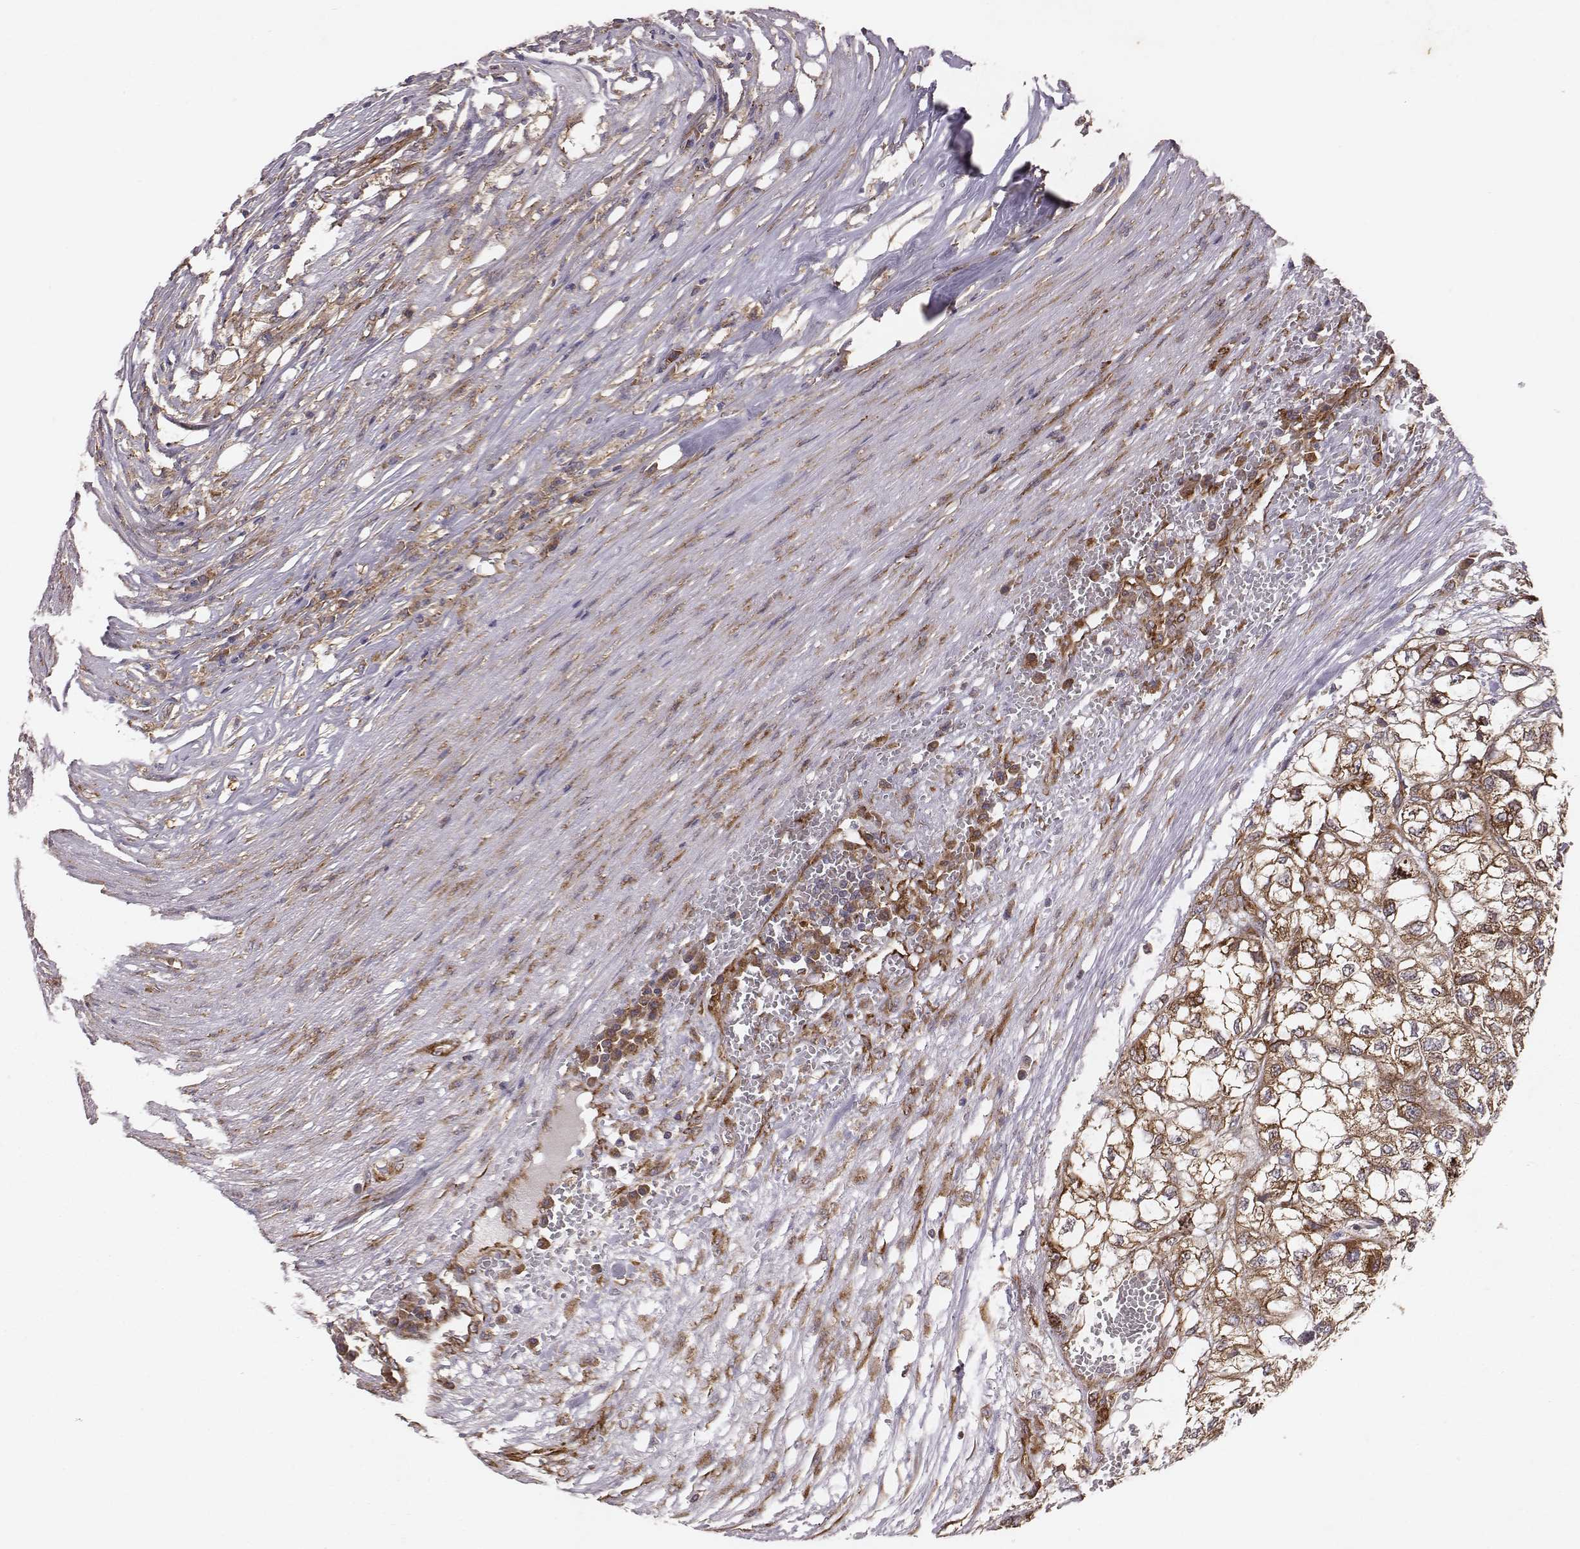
{"staining": {"intensity": "moderate", "quantity": ">75%", "location": "cytoplasmic/membranous"}, "tissue": "renal cancer", "cell_type": "Tumor cells", "image_type": "cancer", "snomed": [{"axis": "morphology", "description": "Adenocarcinoma, NOS"}, {"axis": "topography", "description": "Kidney"}], "caption": "Renal cancer (adenocarcinoma) stained for a protein (brown) shows moderate cytoplasmic/membranous positive positivity in approximately >75% of tumor cells.", "gene": "TXLNA", "patient": {"sex": "male", "age": 56}}